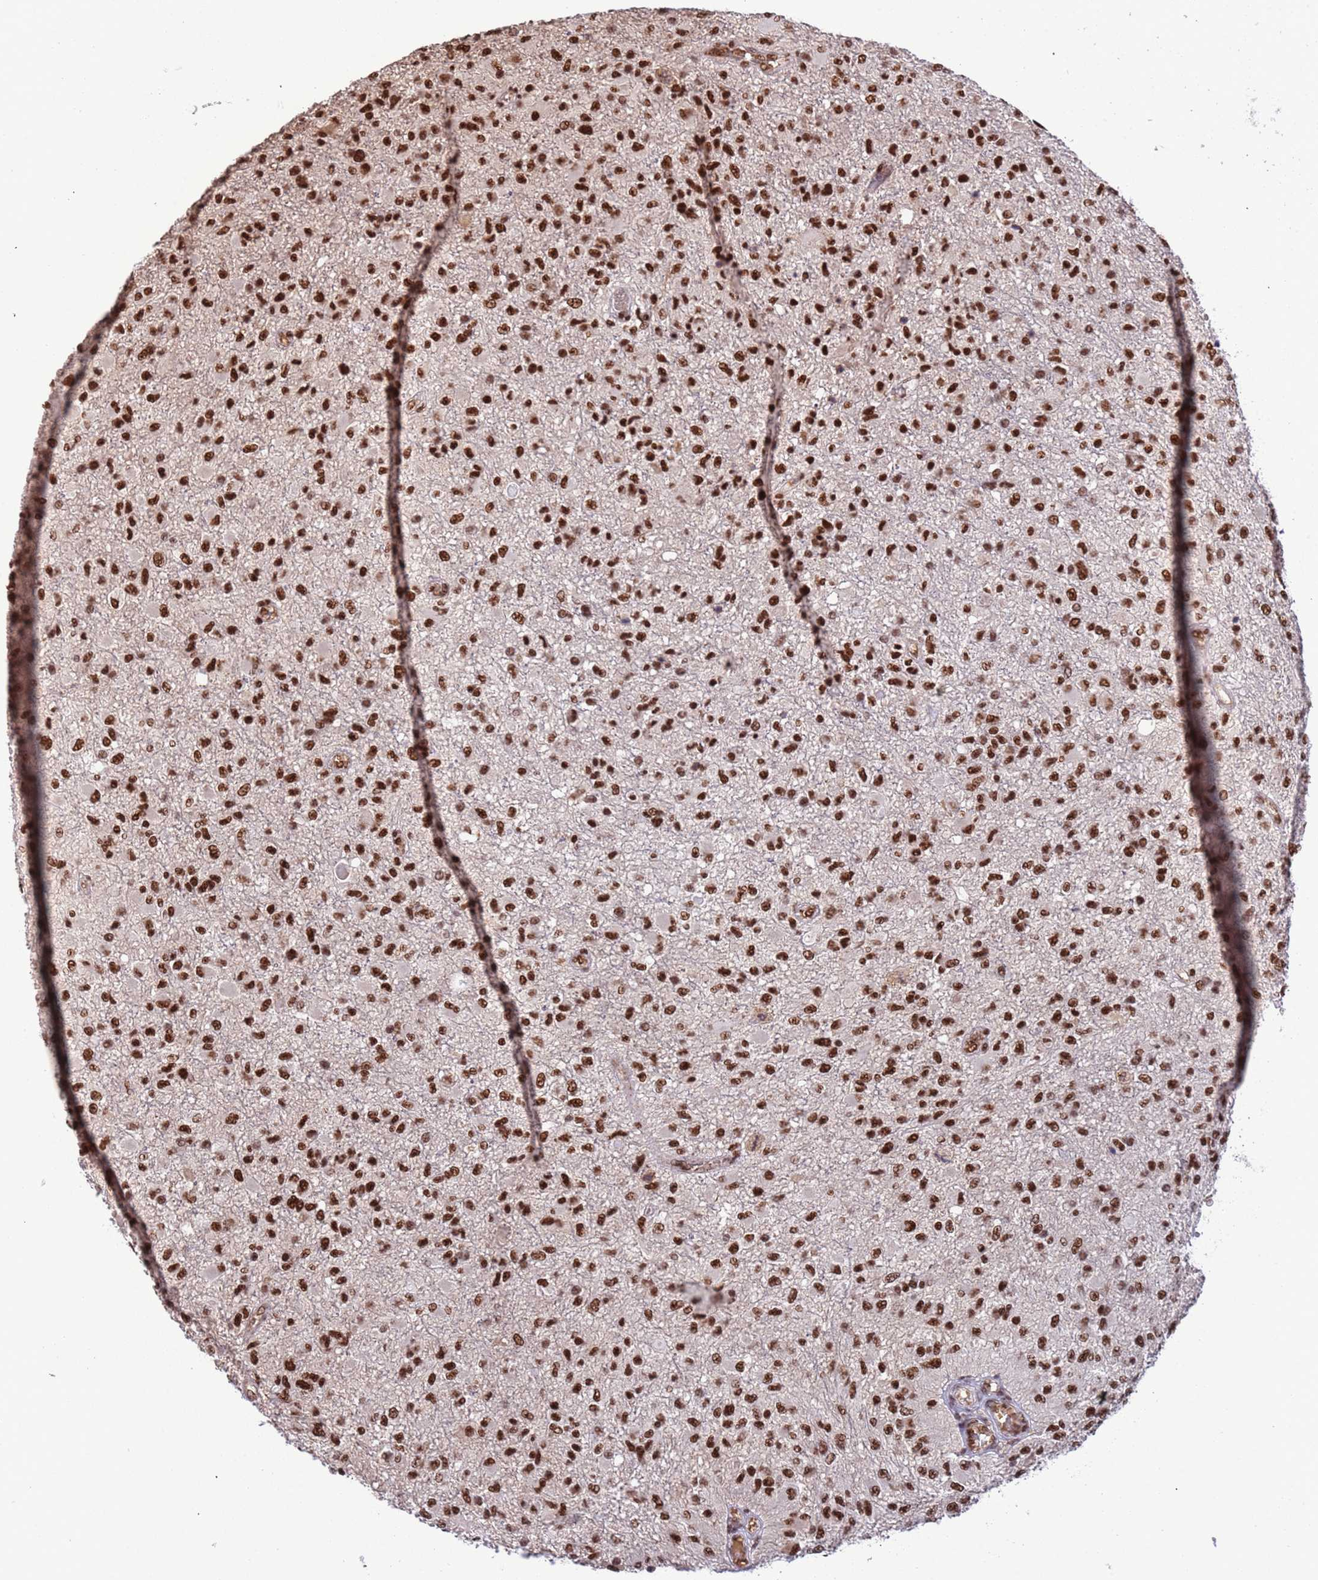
{"staining": {"intensity": "strong", "quantity": ">75%", "location": "nuclear"}, "tissue": "glioma", "cell_type": "Tumor cells", "image_type": "cancer", "snomed": [{"axis": "morphology", "description": "Glioma, malignant, High grade"}, {"axis": "topography", "description": "Brain"}], "caption": "Immunohistochemistry (DAB (3,3'-diaminobenzidine)) staining of glioma demonstrates strong nuclear protein positivity in about >75% of tumor cells.", "gene": "SRRT", "patient": {"sex": "female", "age": 74}}